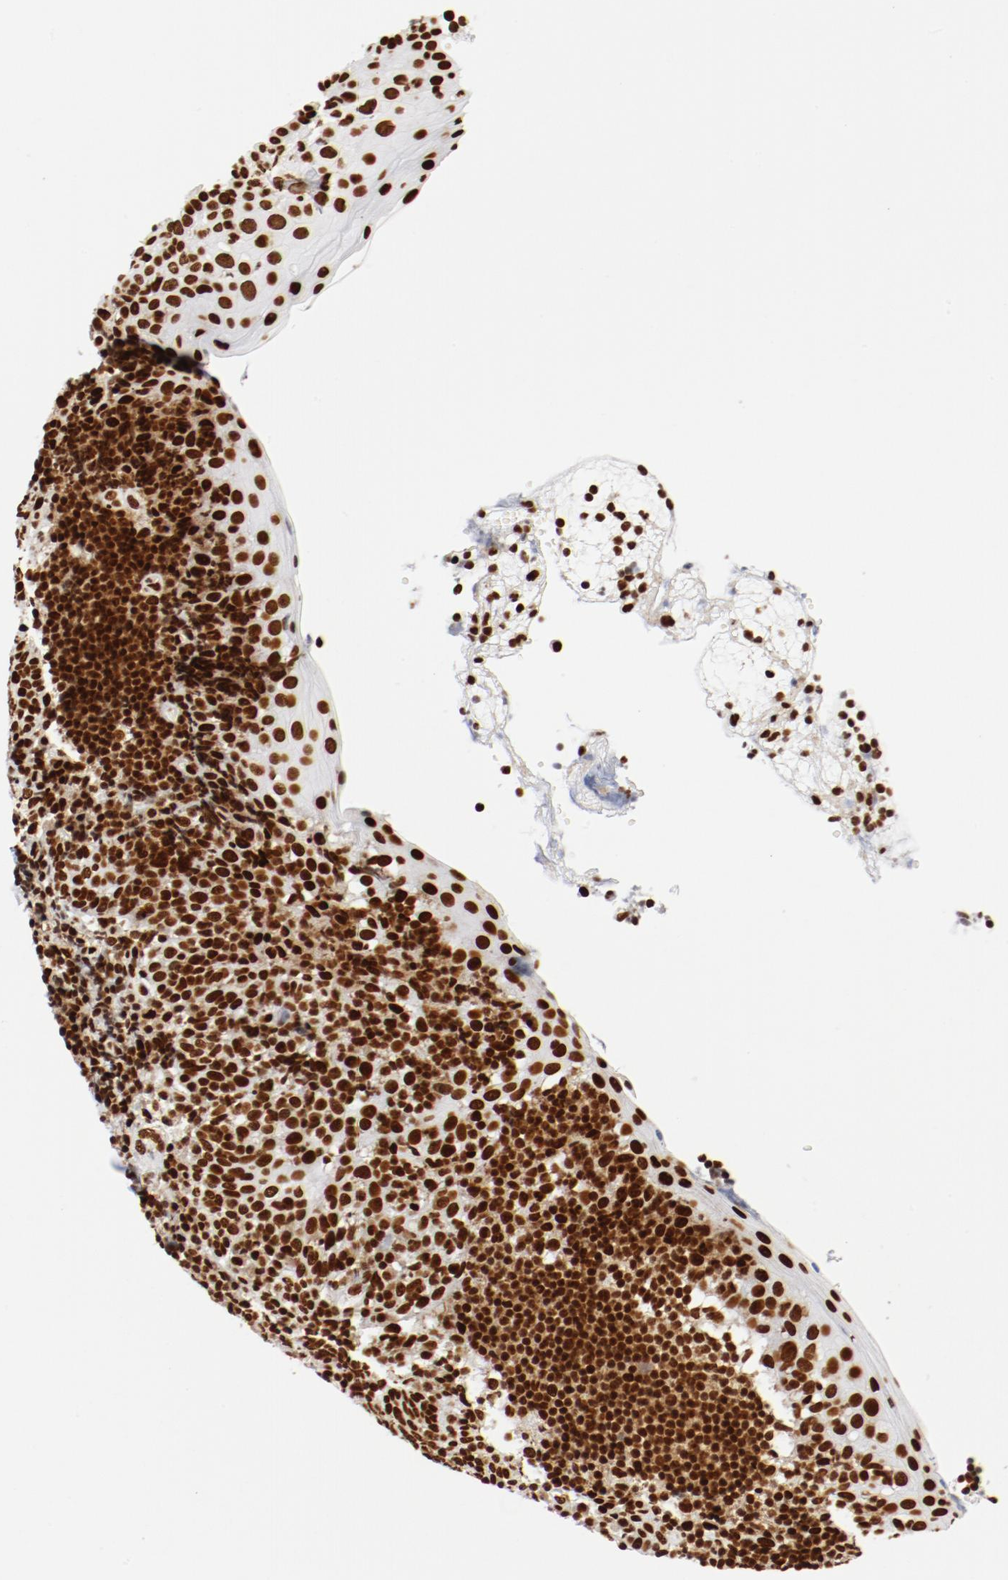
{"staining": {"intensity": "strong", "quantity": ">75%", "location": "nuclear"}, "tissue": "tonsil", "cell_type": "Germinal center cells", "image_type": "normal", "snomed": [{"axis": "morphology", "description": "Normal tissue, NOS"}, {"axis": "topography", "description": "Tonsil"}], "caption": "This micrograph shows IHC staining of normal tonsil, with high strong nuclear expression in approximately >75% of germinal center cells.", "gene": "CTBP1", "patient": {"sex": "female", "age": 40}}